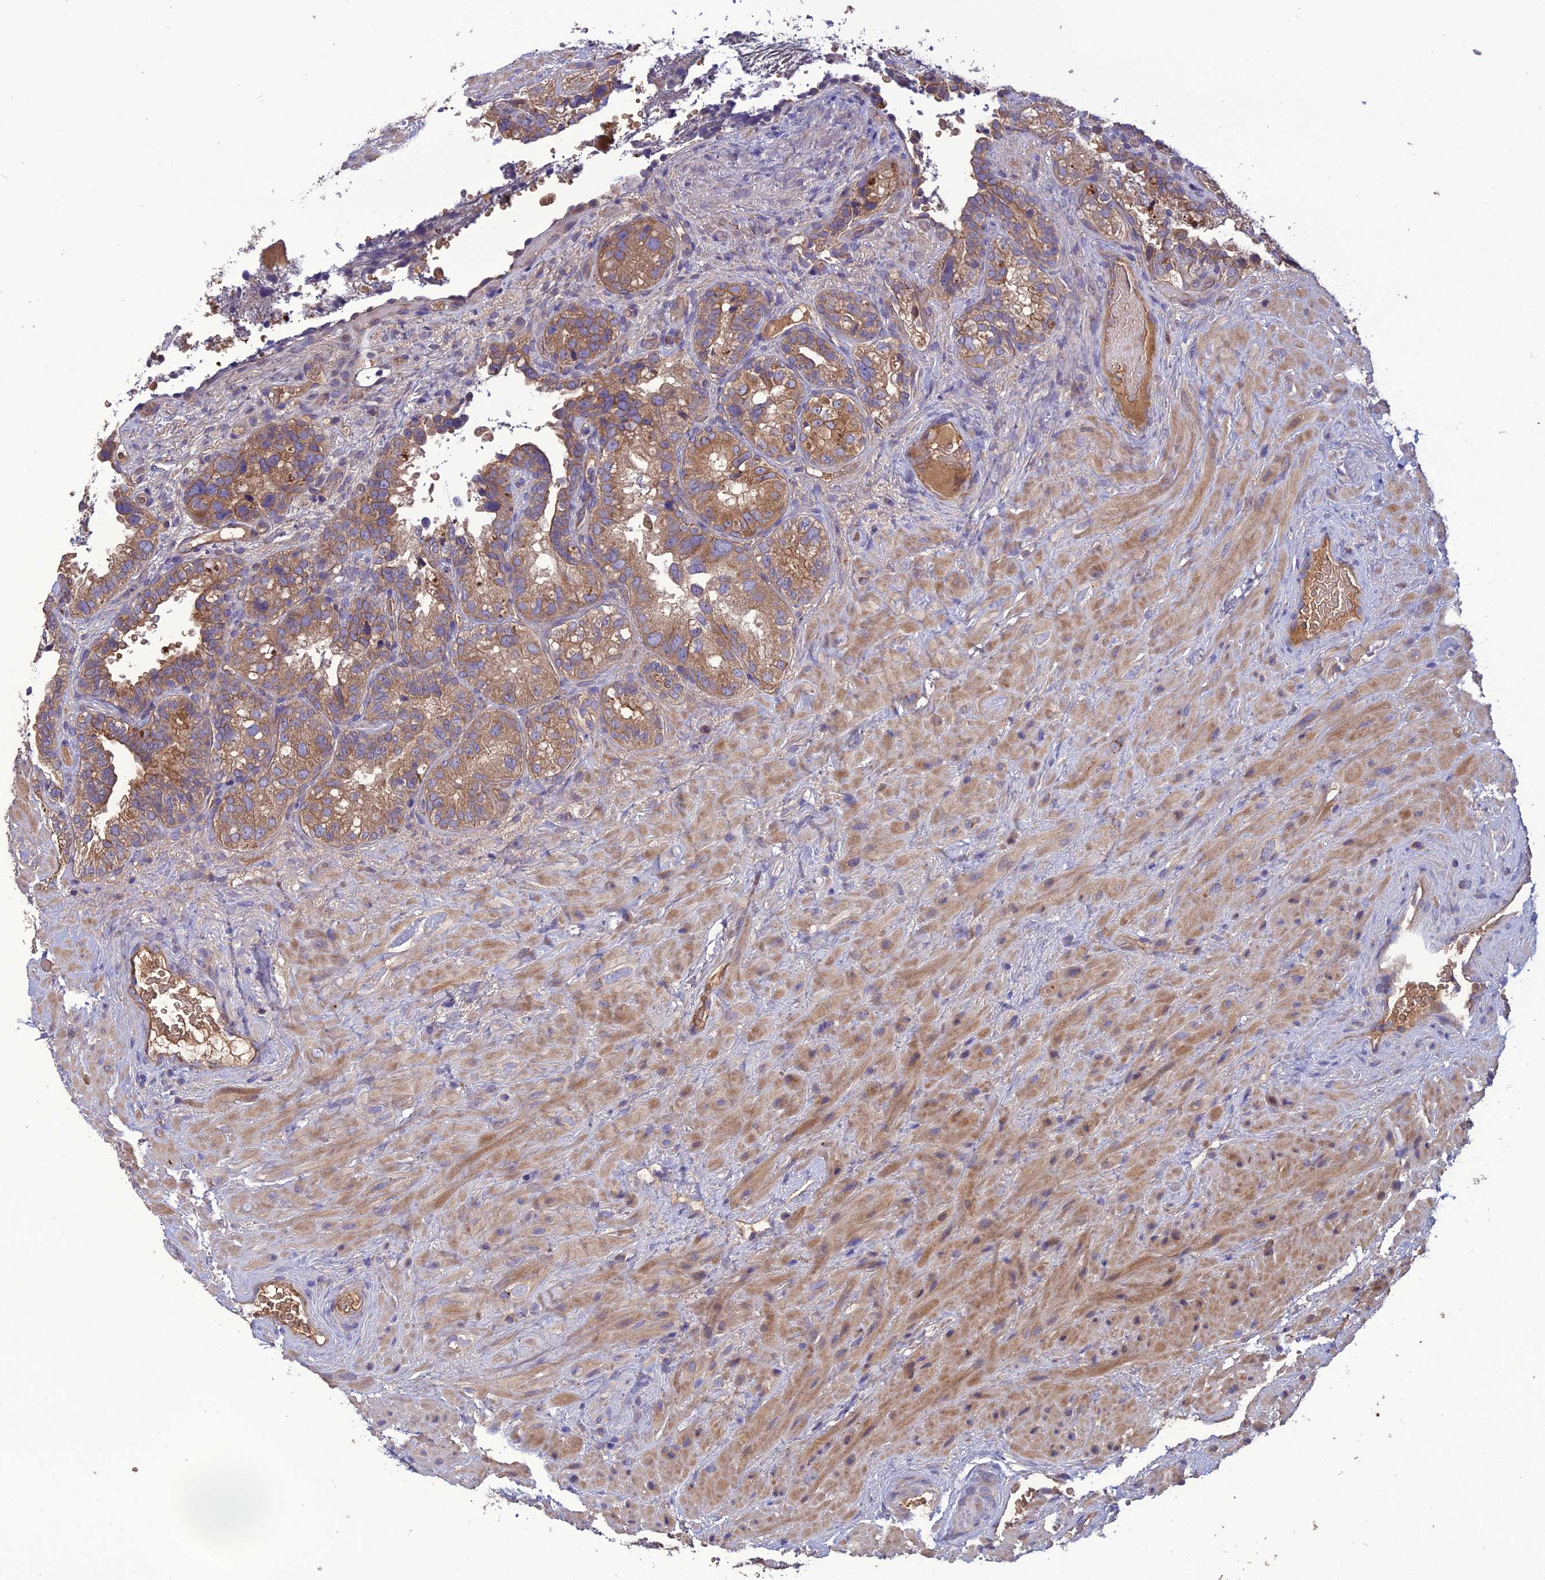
{"staining": {"intensity": "moderate", "quantity": "25%-75%", "location": "cytoplasmic/membranous"}, "tissue": "seminal vesicle", "cell_type": "Glandular cells", "image_type": "normal", "snomed": [{"axis": "morphology", "description": "Normal tissue, NOS"}, {"axis": "topography", "description": "Seminal veicle"}, {"axis": "topography", "description": "Peripheral nerve tissue"}], "caption": "This micrograph shows immunohistochemistry staining of normal seminal vesicle, with medium moderate cytoplasmic/membranous expression in approximately 25%-75% of glandular cells.", "gene": "GALR2", "patient": {"sex": "male", "age": 67}}